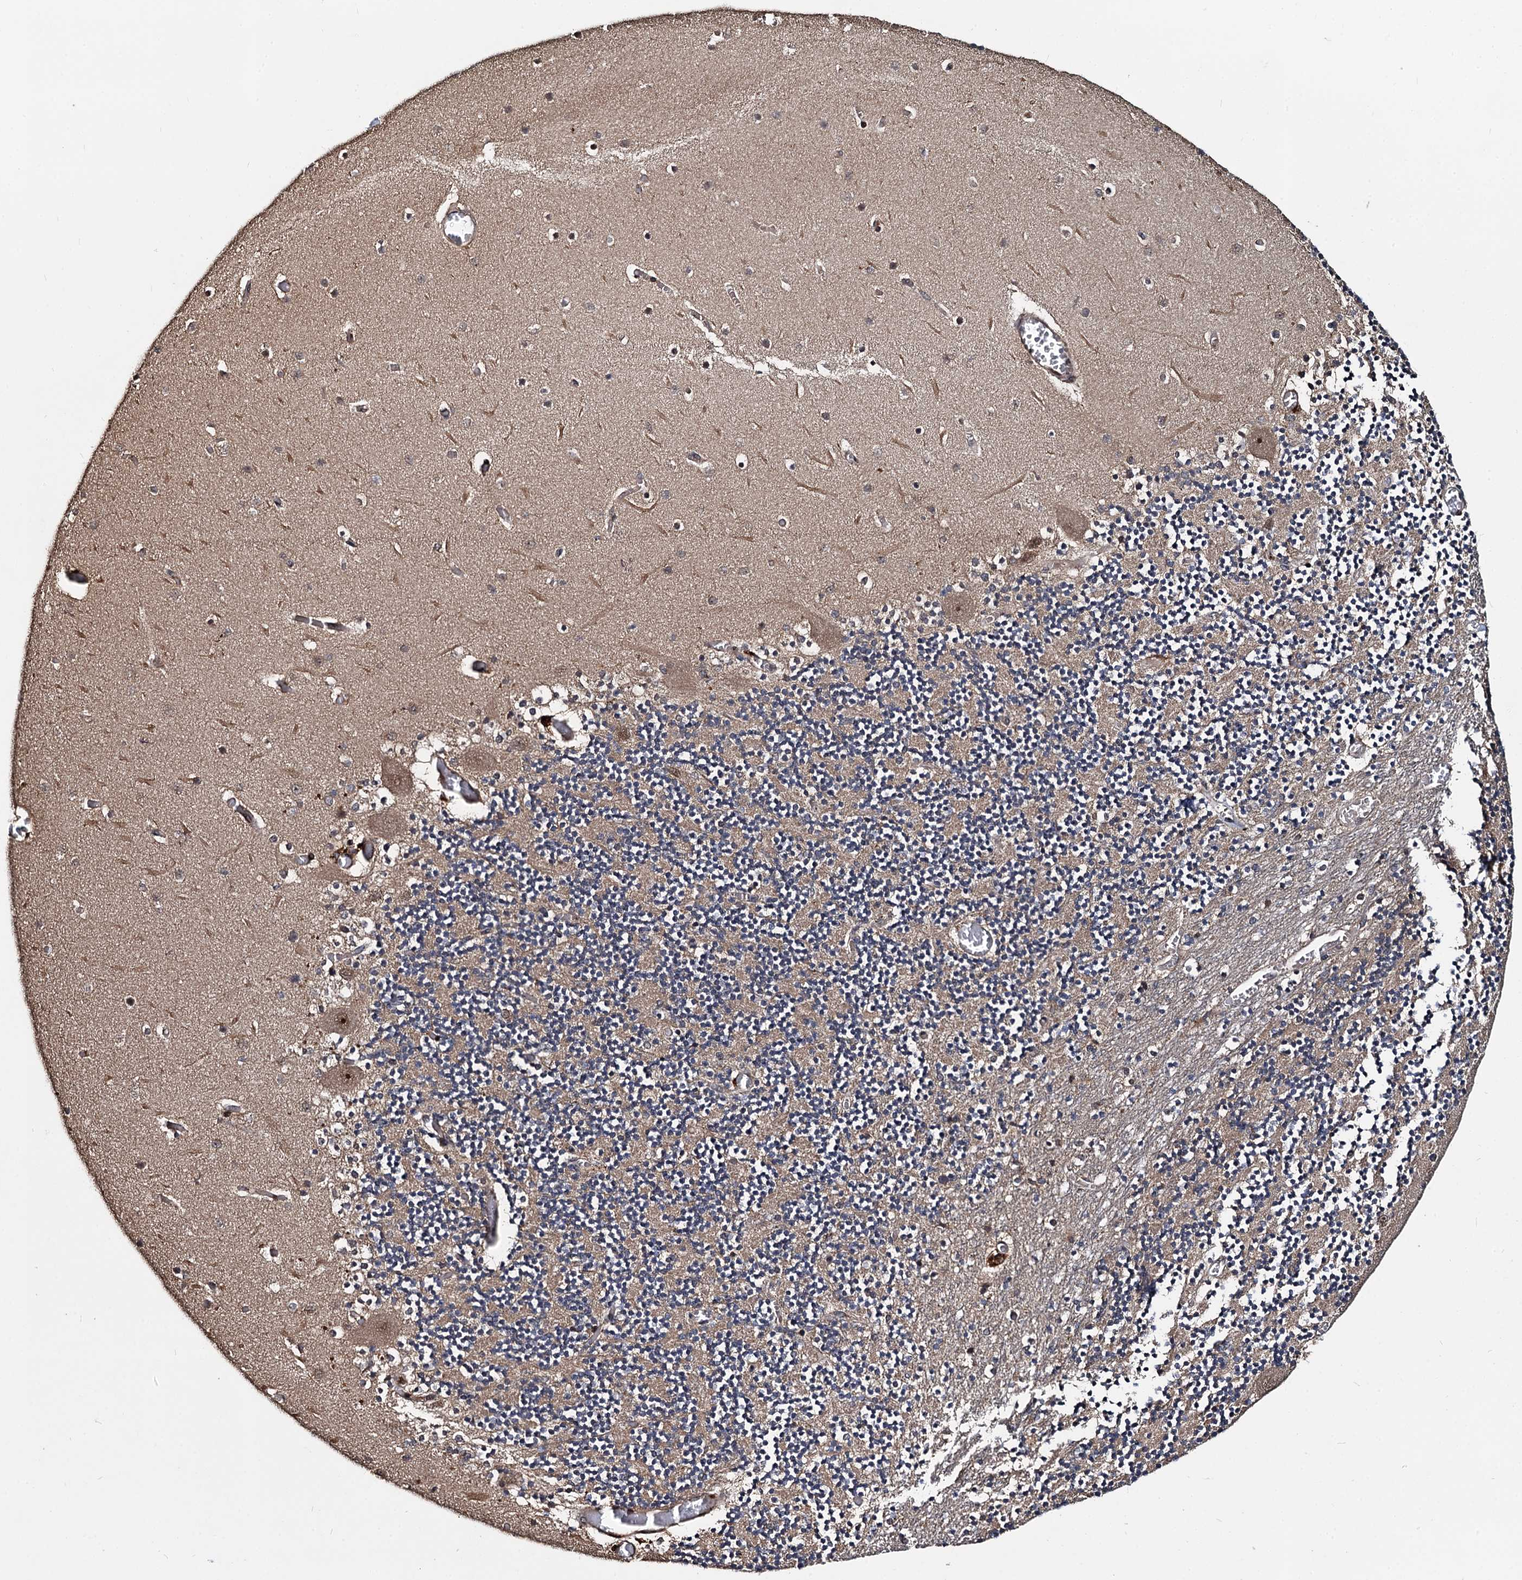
{"staining": {"intensity": "weak", "quantity": ">75%", "location": "cytoplasmic/membranous"}, "tissue": "cerebellum", "cell_type": "Cells in granular layer", "image_type": "normal", "snomed": [{"axis": "morphology", "description": "Normal tissue, NOS"}, {"axis": "topography", "description": "Cerebellum"}], "caption": "Immunohistochemistry (IHC) histopathology image of unremarkable cerebellum: human cerebellum stained using immunohistochemistry demonstrates low levels of weak protein expression localized specifically in the cytoplasmic/membranous of cells in granular layer, appearing as a cytoplasmic/membranous brown color.", "gene": "CEP192", "patient": {"sex": "female", "age": 28}}